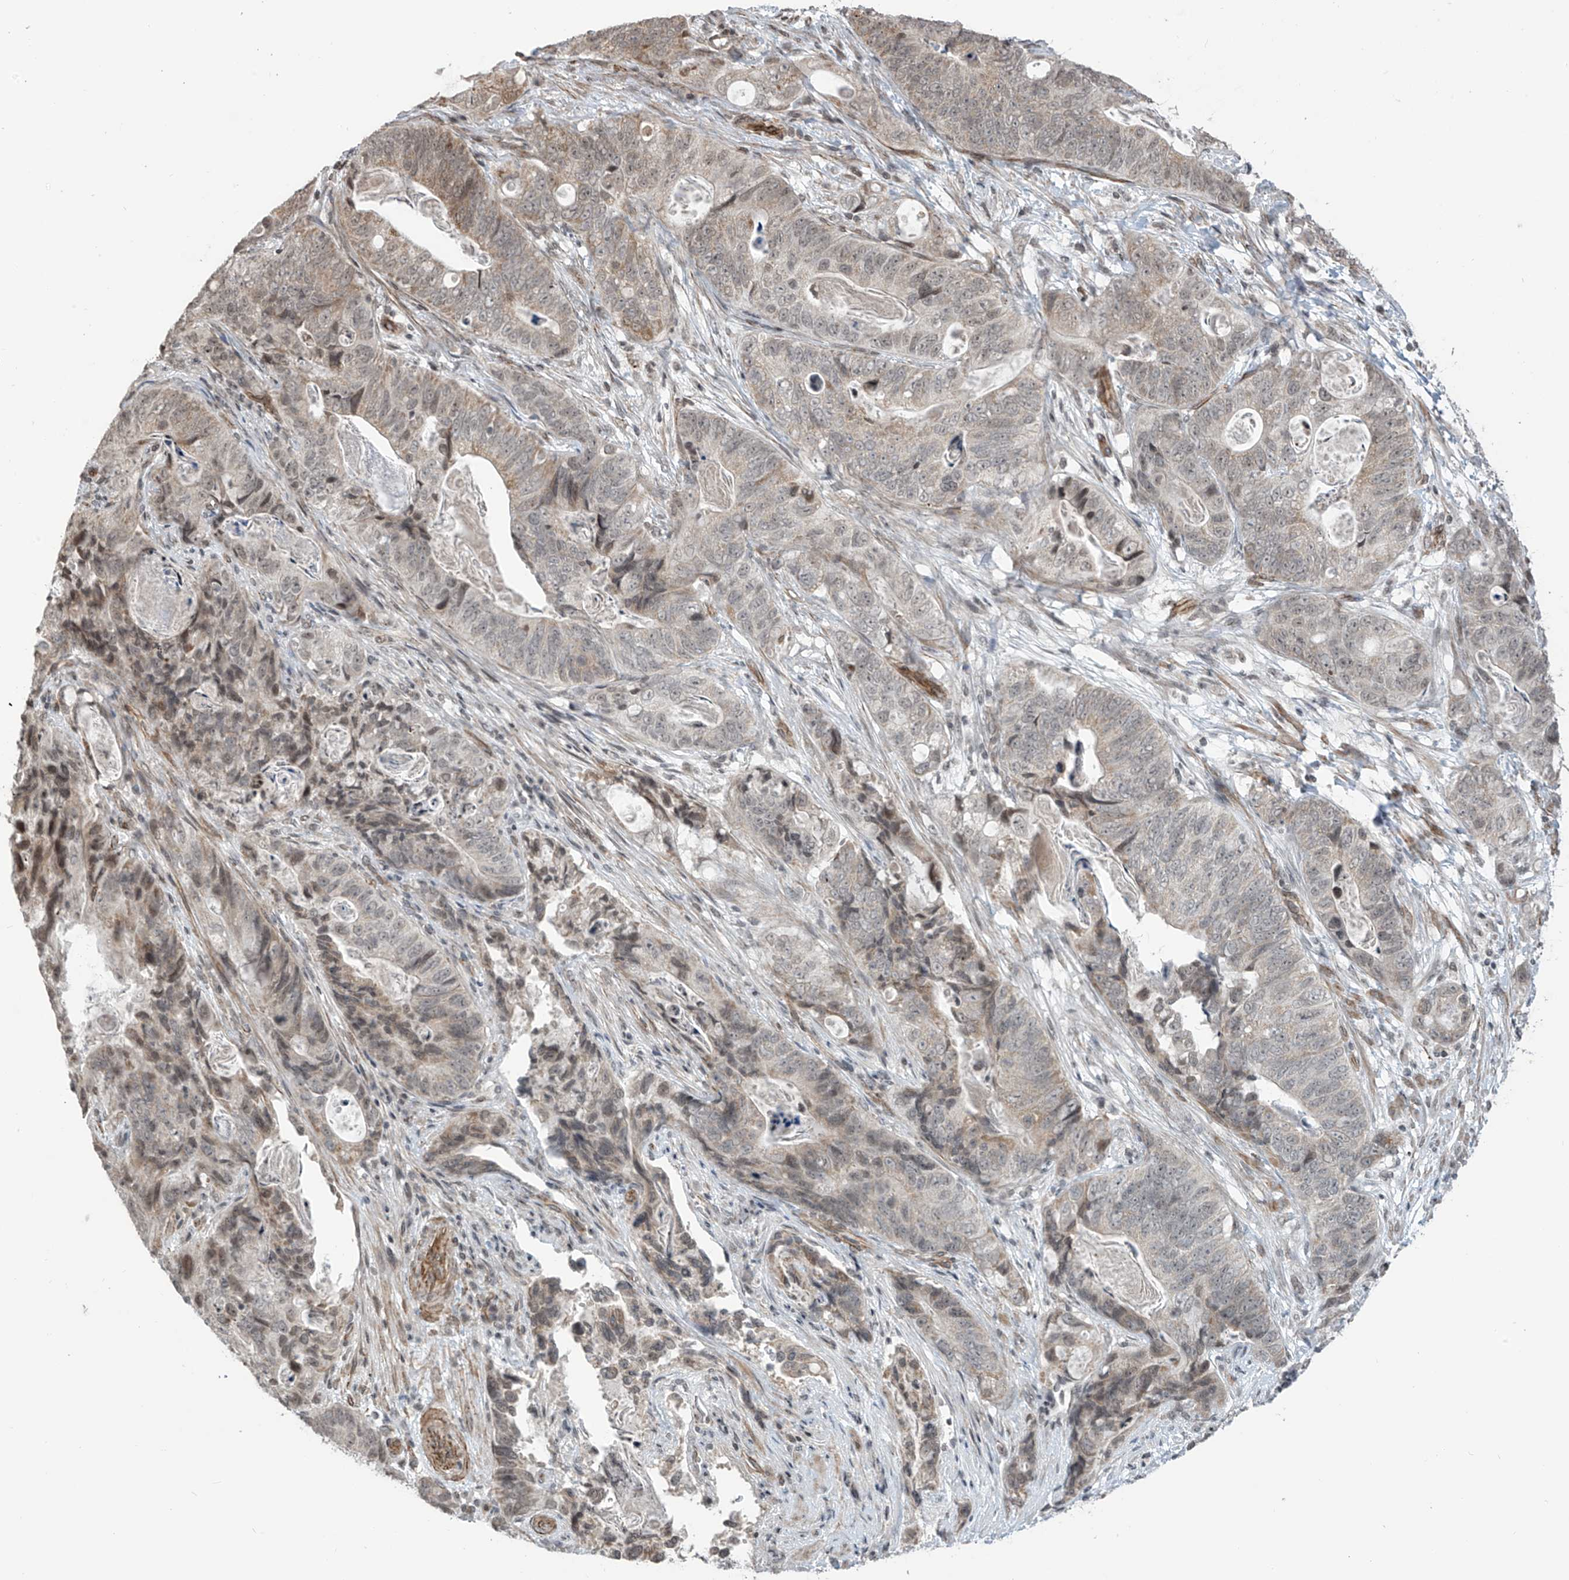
{"staining": {"intensity": "weak", "quantity": "<25%", "location": "cytoplasmic/membranous"}, "tissue": "stomach cancer", "cell_type": "Tumor cells", "image_type": "cancer", "snomed": [{"axis": "morphology", "description": "Normal tissue, NOS"}, {"axis": "morphology", "description": "Adenocarcinoma, NOS"}, {"axis": "topography", "description": "Stomach"}], "caption": "The photomicrograph displays no staining of tumor cells in stomach cancer. (DAB (3,3'-diaminobenzidine) immunohistochemistry, high magnification).", "gene": "METAP1D", "patient": {"sex": "female", "age": 89}}